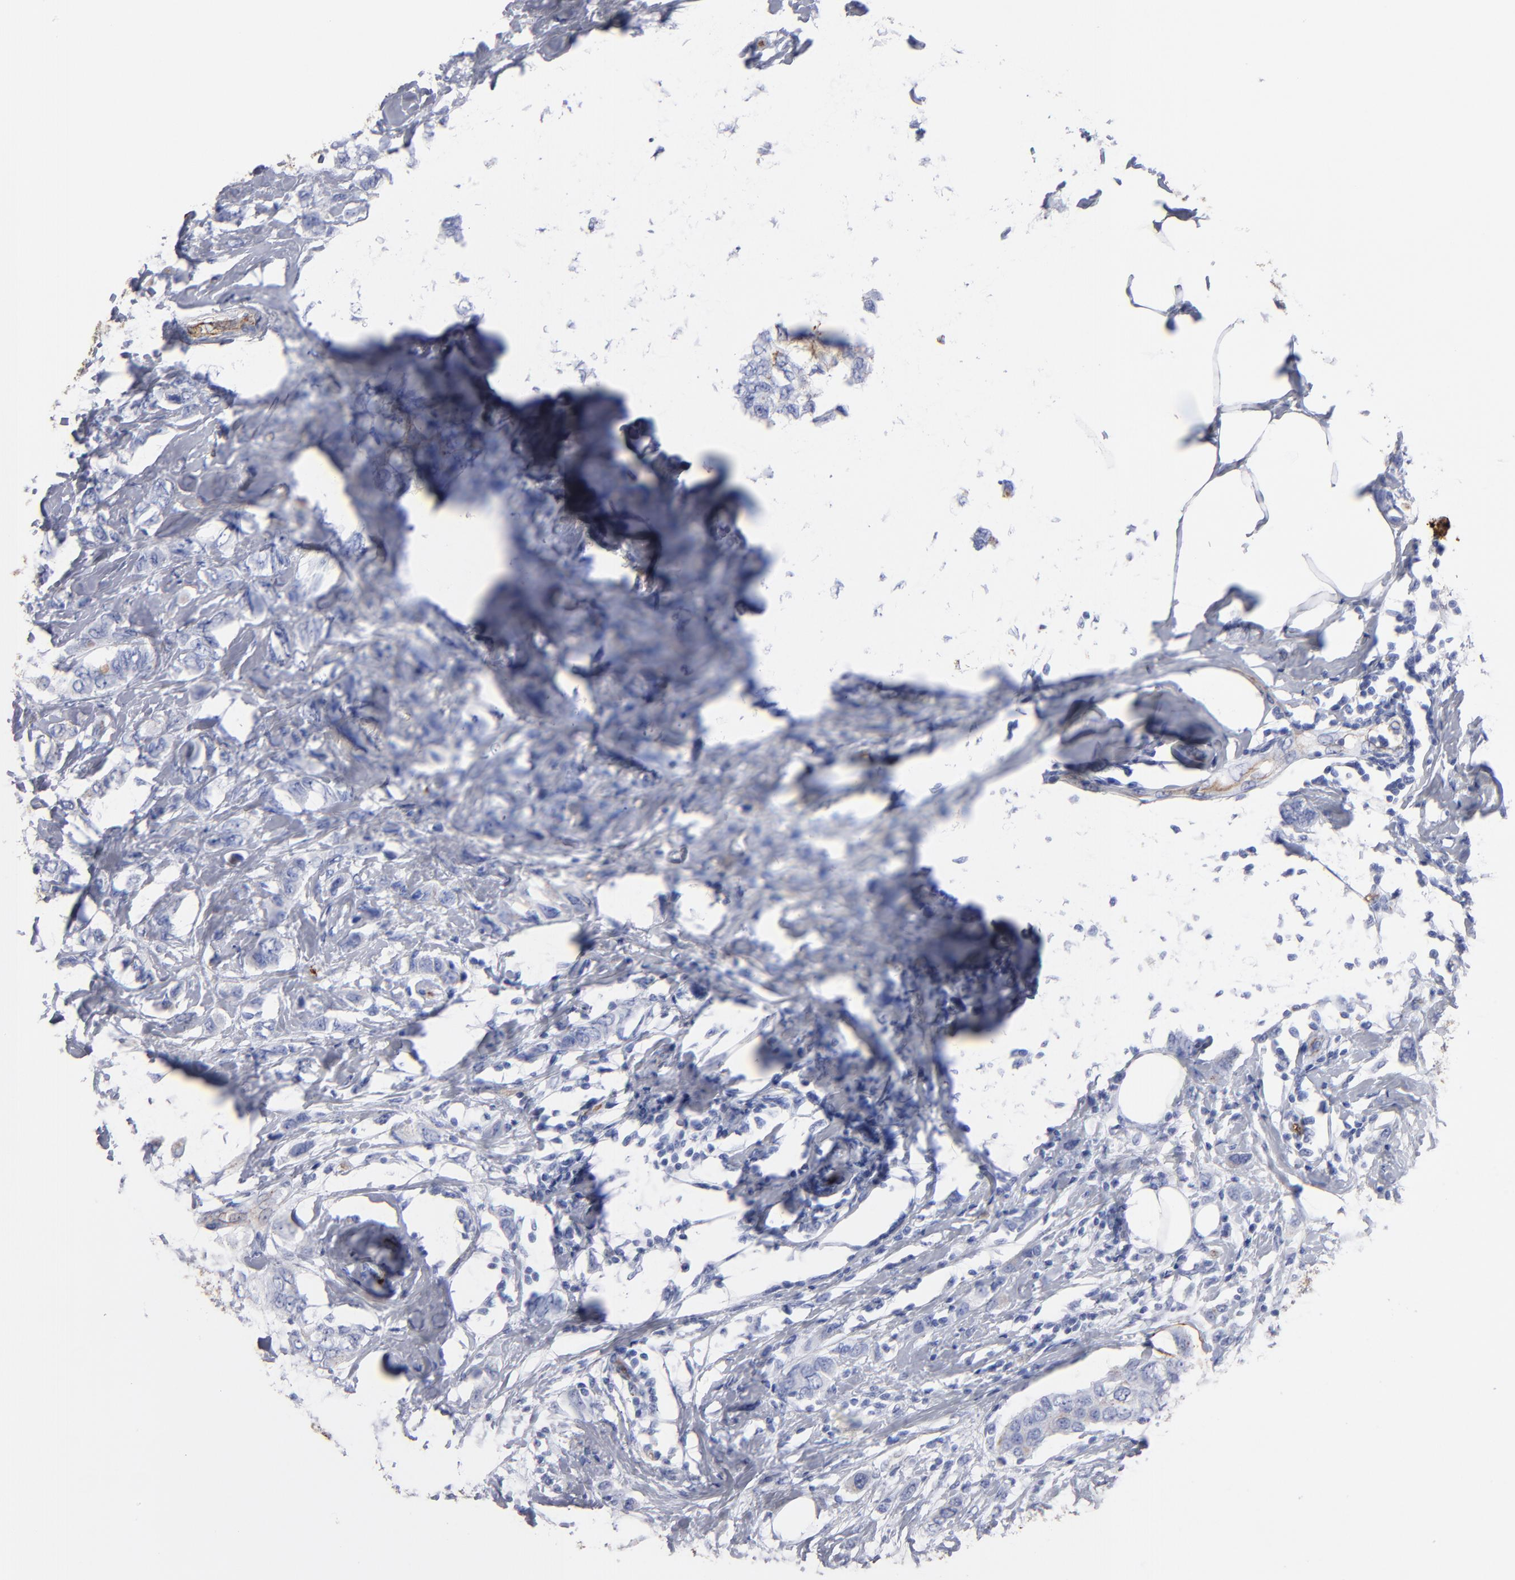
{"staining": {"intensity": "negative", "quantity": "none", "location": "none"}, "tissue": "breast cancer", "cell_type": "Tumor cells", "image_type": "cancer", "snomed": [{"axis": "morphology", "description": "Normal tissue, NOS"}, {"axis": "morphology", "description": "Duct carcinoma"}, {"axis": "topography", "description": "Breast"}], "caption": "Human breast cancer stained for a protein using immunohistochemistry reveals no staining in tumor cells.", "gene": "TM4SF1", "patient": {"sex": "female", "age": 50}}